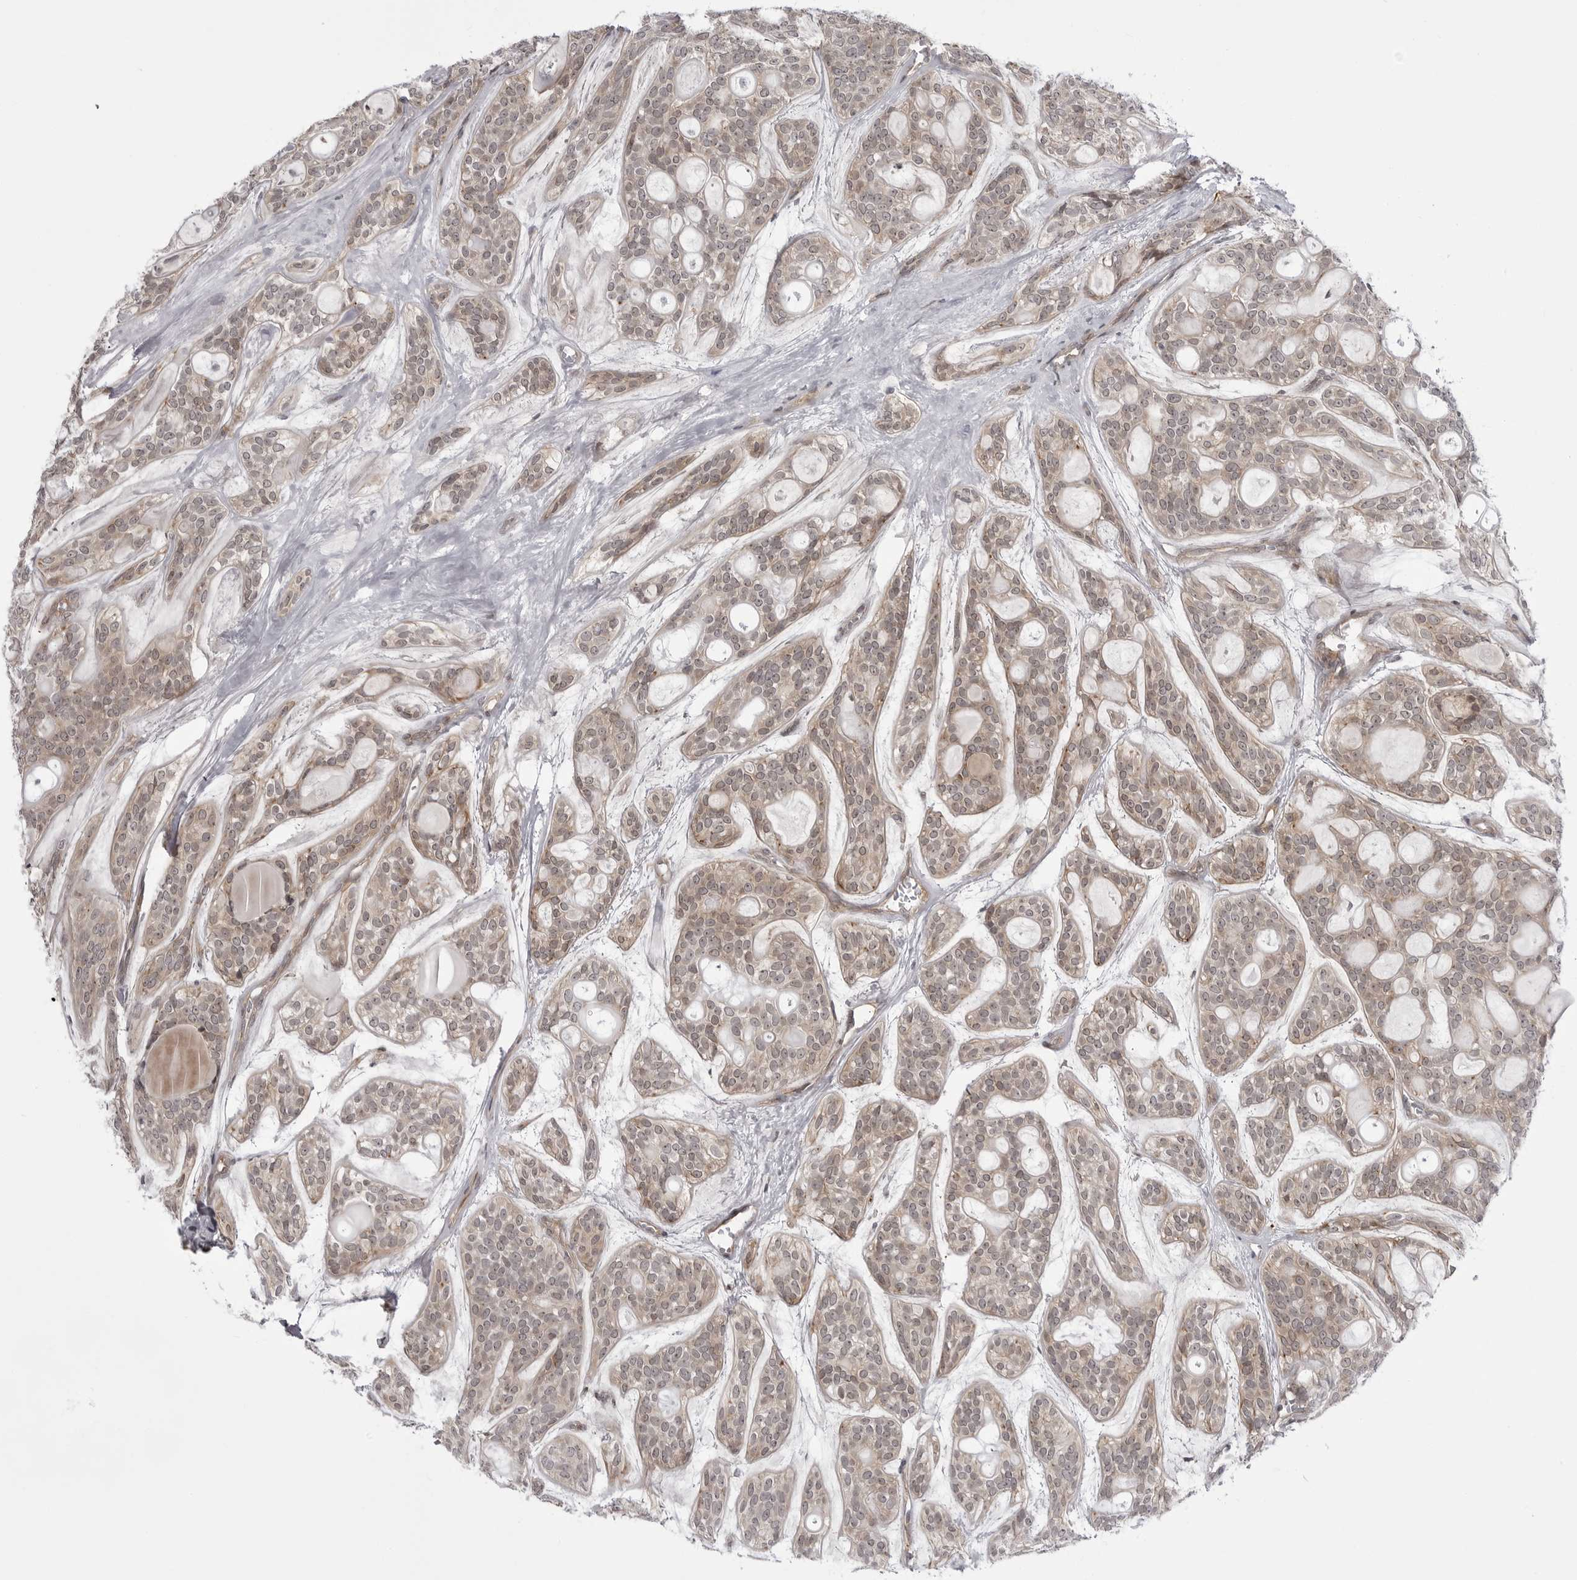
{"staining": {"intensity": "weak", "quantity": ">75%", "location": "cytoplasmic/membranous"}, "tissue": "head and neck cancer", "cell_type": "Tumor cells", "image_type": "cancer", "snomed": [{"axis": "morphology", "description": "Adenocarcinoma, NOS"}, {"axis": "topography", "description": "Head-Neck"}], "caption": "A brown stain shows weak cytoplasmic/membranous expression of a protein in head and neck cancer (adenocarcinoma) tumor cells. The protein is shown in brown color, while the nuclei are stained blue.", "gene": "CCDC18", "patient": {"sex": "male", "age": 66}}